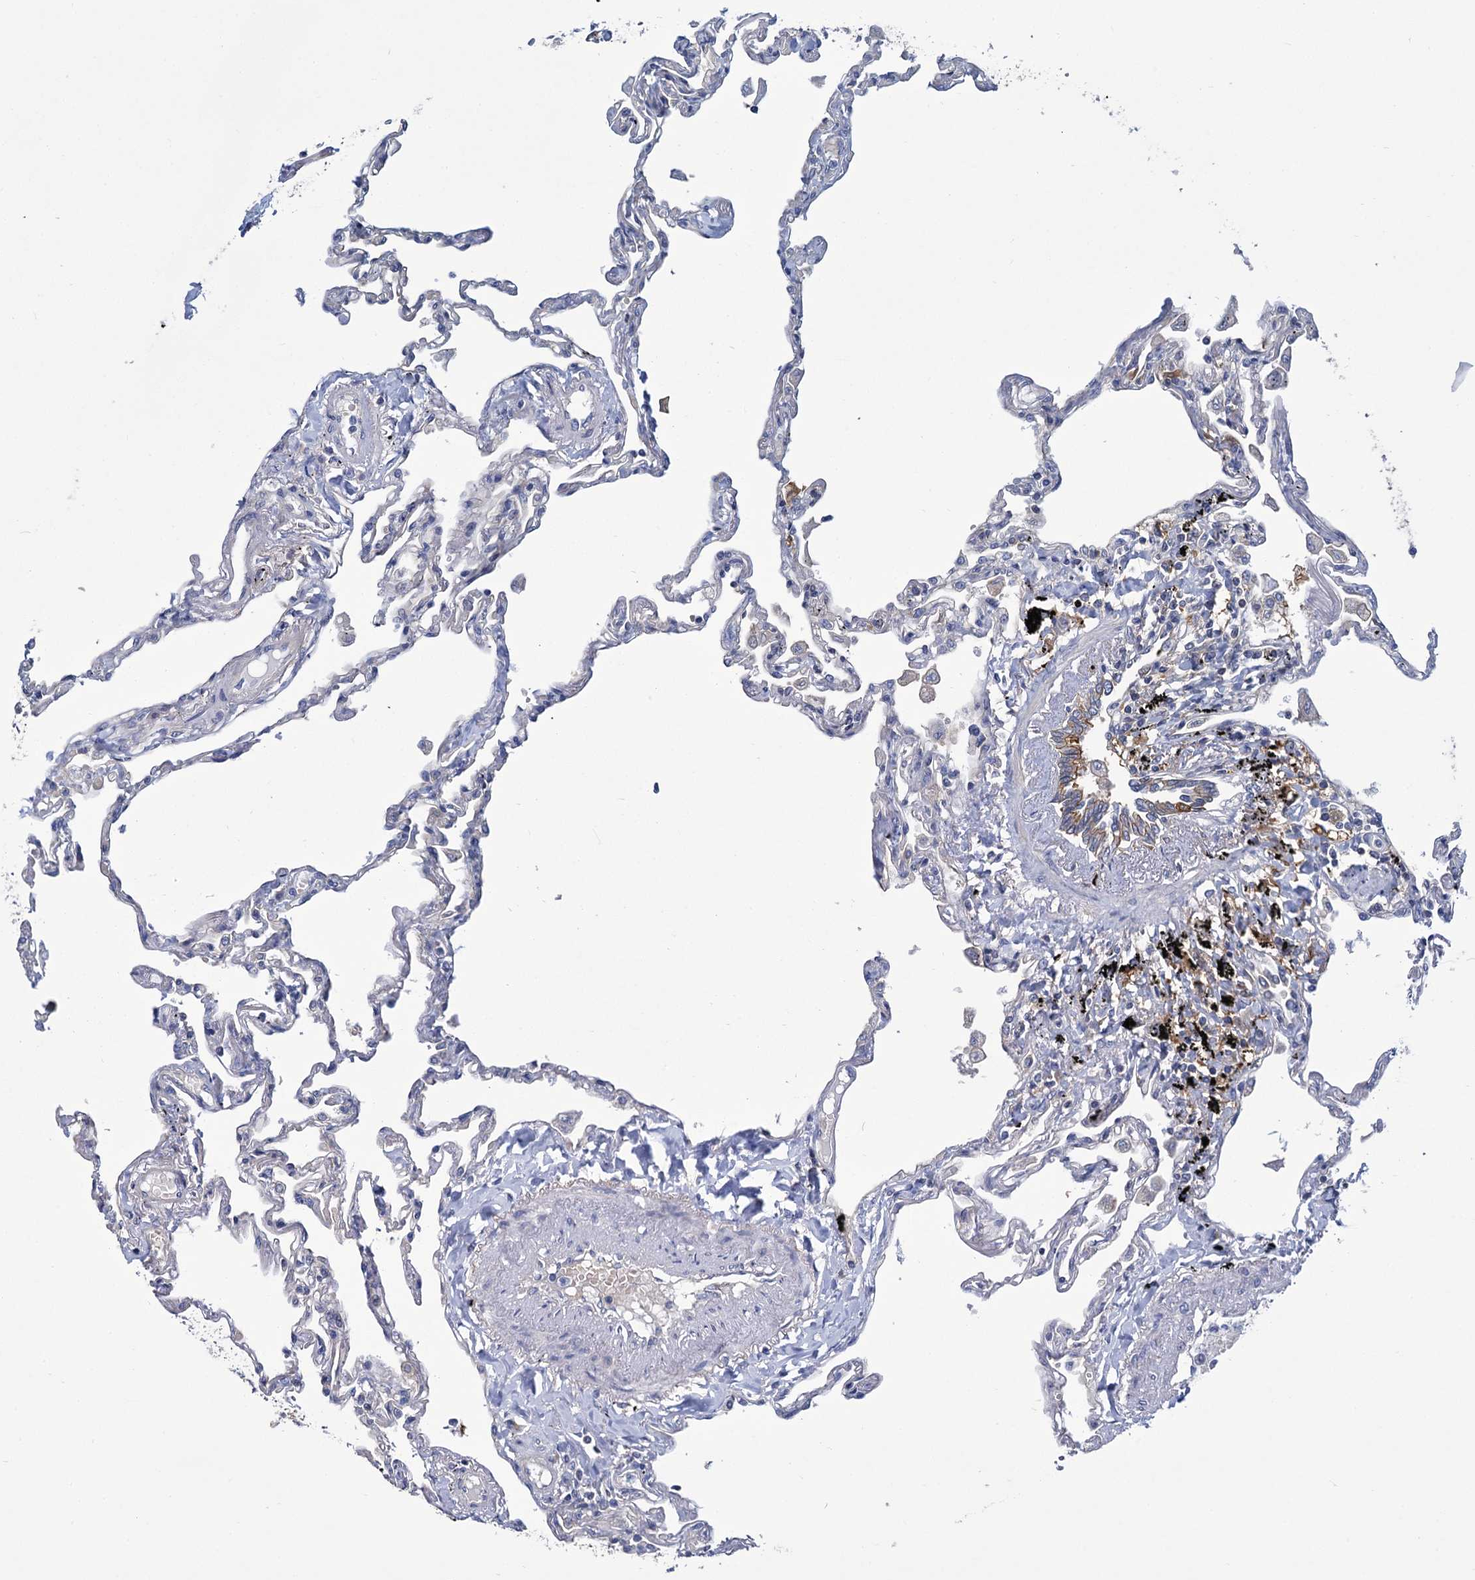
{"staining": {"intensity": "negative", "quantity": "none", "location": "none"}, "tissue": "lung", "cell_type": "Alveolar cells", "image_type": "normal", "snomed": [{"axis": "morphology", "description": "Normal tissue, NOS"}, {"axis": "topography", "description": "Lung"}], "caption": "Protein analysis of benign lung reveals no significant expression in alveolar cells. (Immunohistochemistry (ihc), brightfield microscopy, high magnification).", "gene": "GCLC", "patient": {"sex": "female", "age": 67}}